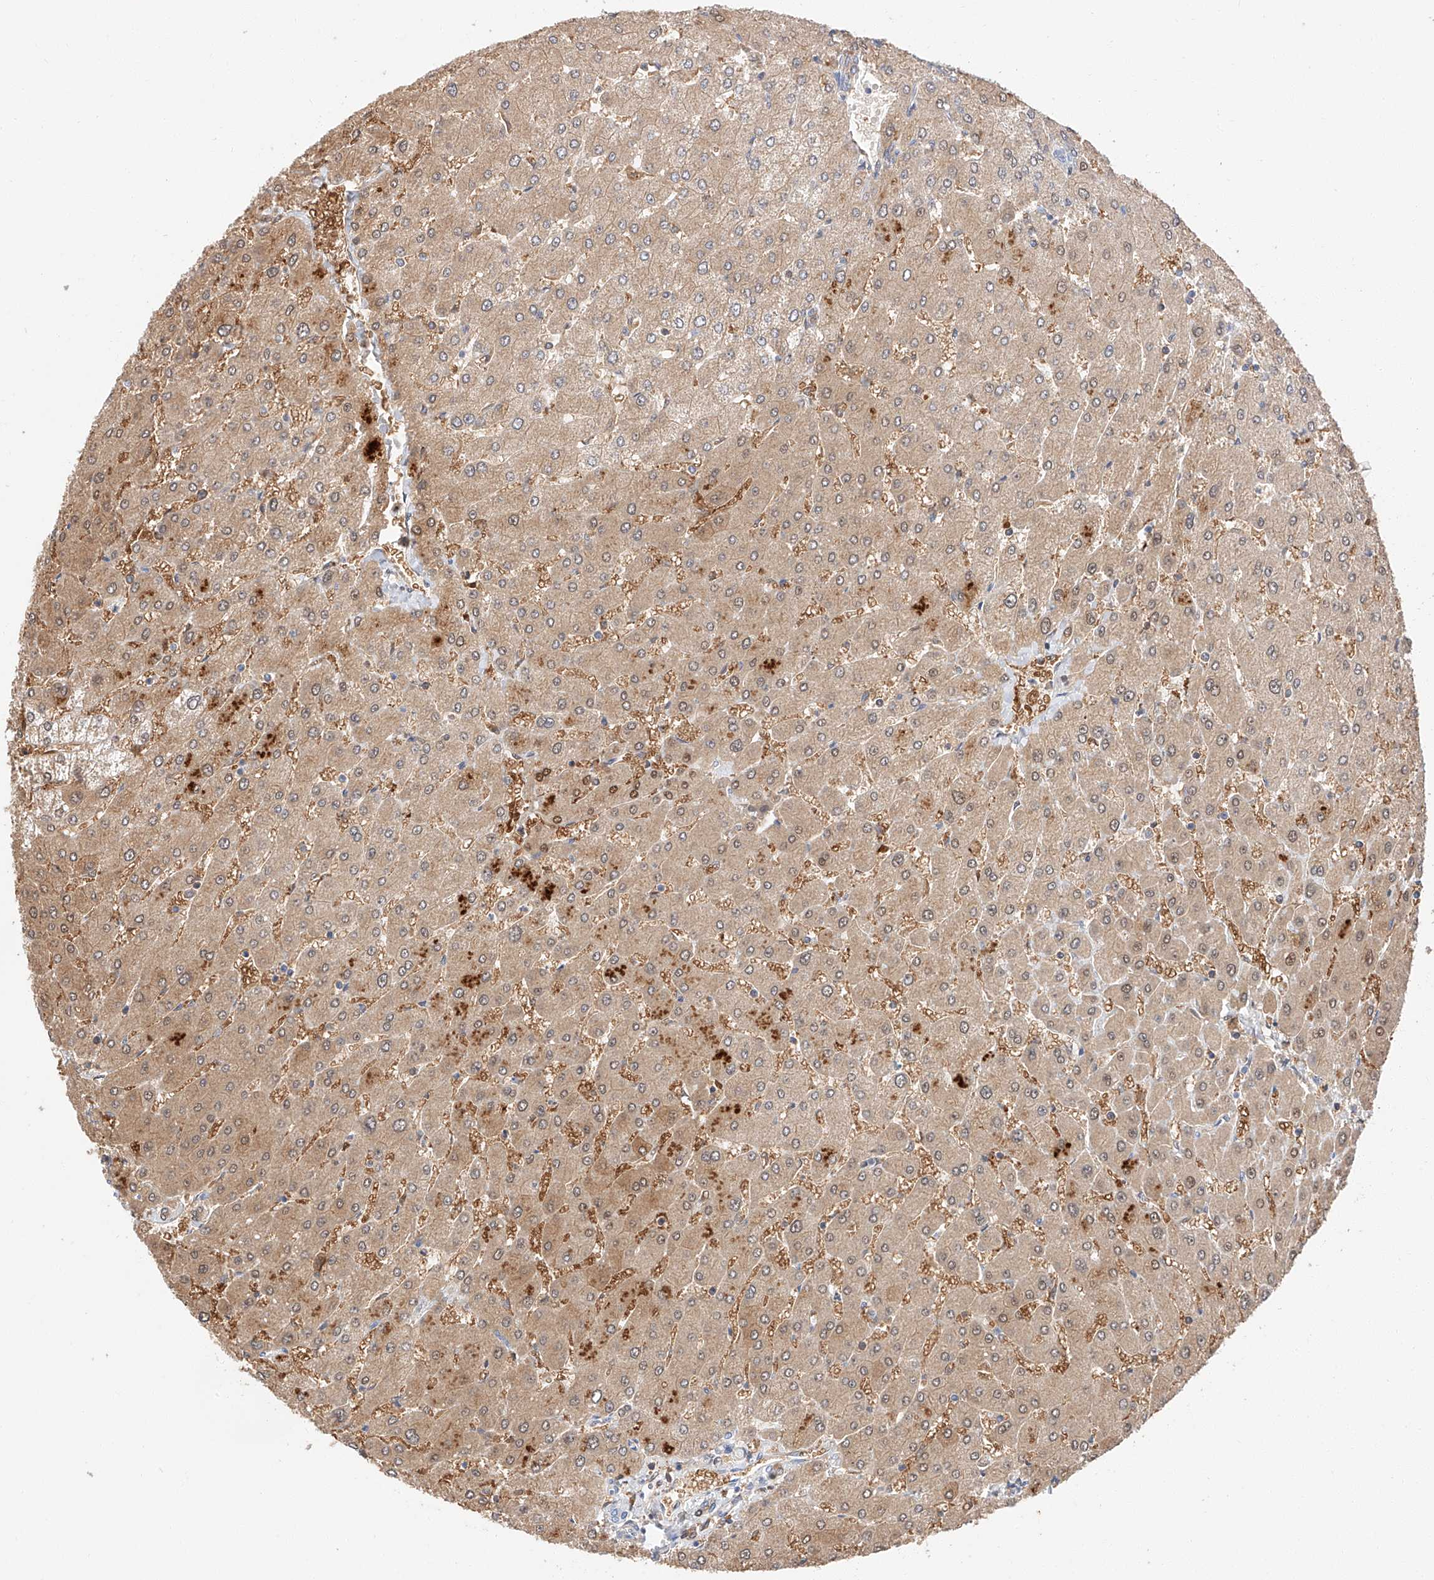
{"staining": {"intensity": "moderate", "quantity": "<25%", "location": "cytoplasmic/membranous"}, "tissue": "liver", "cell_type": "Cholangiocytes", "image_type": "normal", "snomed": [{"axis": "morphology", "description": "Normal tissue, NOS"}, {"axis": "topography", "description": "Liver"}], "caption": "This photomicrograph shows immunohistochemistry staining of unremarkable human liver, with low moderate cytoplasmic/membranous staining in about <25% of cholangiocytes.", "gene": "GLMN", "patient": {"sex": "male", "age": 55}}